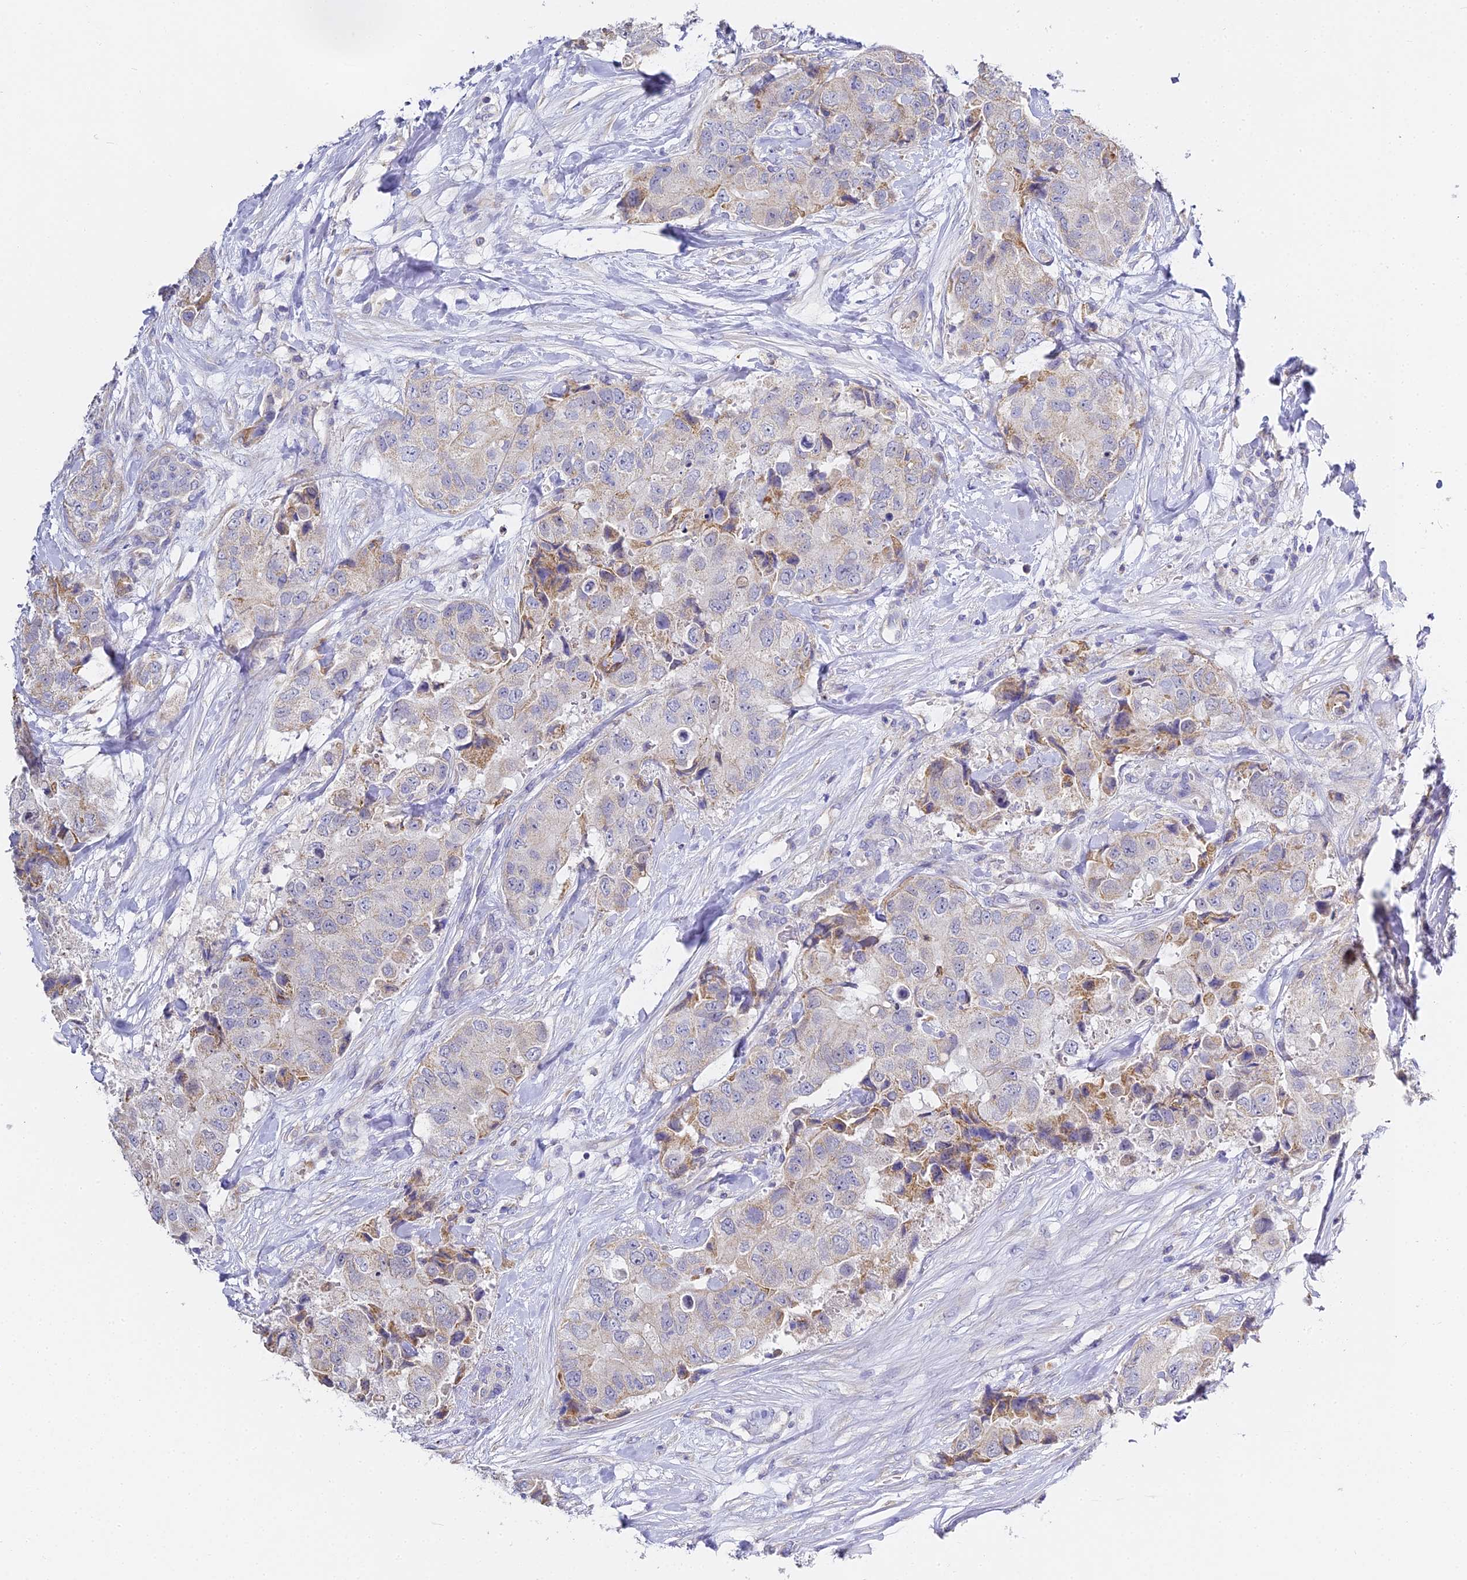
{"staining": {"intensity": "moderate", "quantity": "<25%", "location": "cytoplasmic/membranous"}, "tissue": "breast cancer", "cell_type": "Tumor cells", "image_type": "cancer", "snomed": [{"axis": "morphology", "description": "Duct carcinoma"}, {"axis": "topography", "description": "Breast"}], "caption": "Invasive ductal carcinoma (breast) was stained to show a protein in brown. There is low levels of moderate cytoplasmic/membranous expression in approximately <25% of tumor cells.", "gene": "SERP1", "patient": {"sex": "female", "age": 62}}